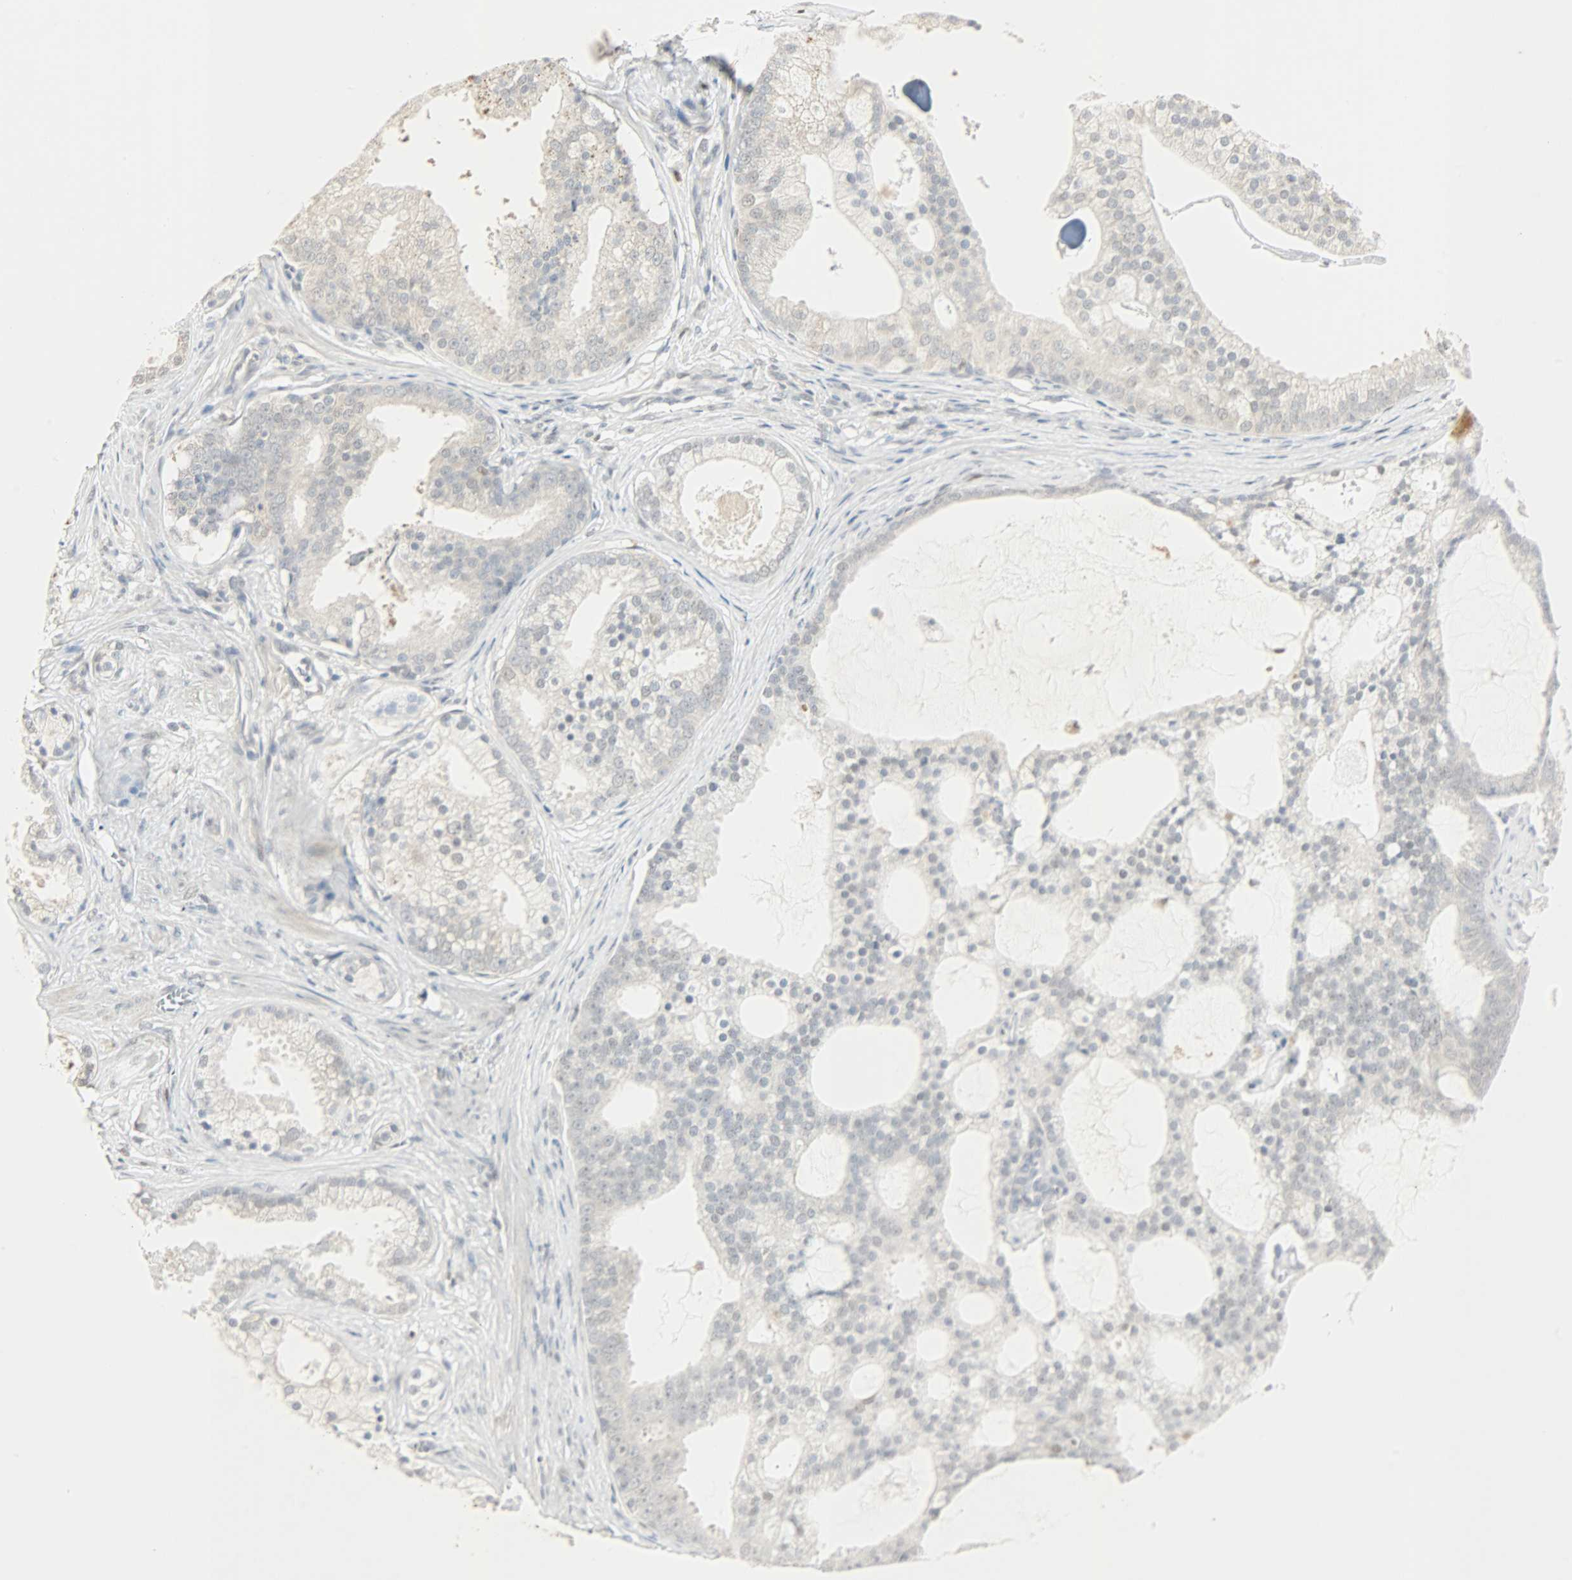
{"staining": {"intensity": "weak", "quantity": "25%-75%", "location": "cytoplasmic/membranous"}, "tissue": "prostate cancer", "cell_type": "Tumor cells", "image_type": "cancer", "snomed": [{"axis": "morphology", "description": "Adenocarcinoma, Low grade"}, {"axis": "topography", "description": "Prostate"}], "caption": "Weak cytoplasmic/membranous expression is identified in approximately 25%-75% of tumor cells in adenocarcinoma (low-grade) (prostate).", "gene": "PPARG", "patient": {"sex": "male", "age": 58}}